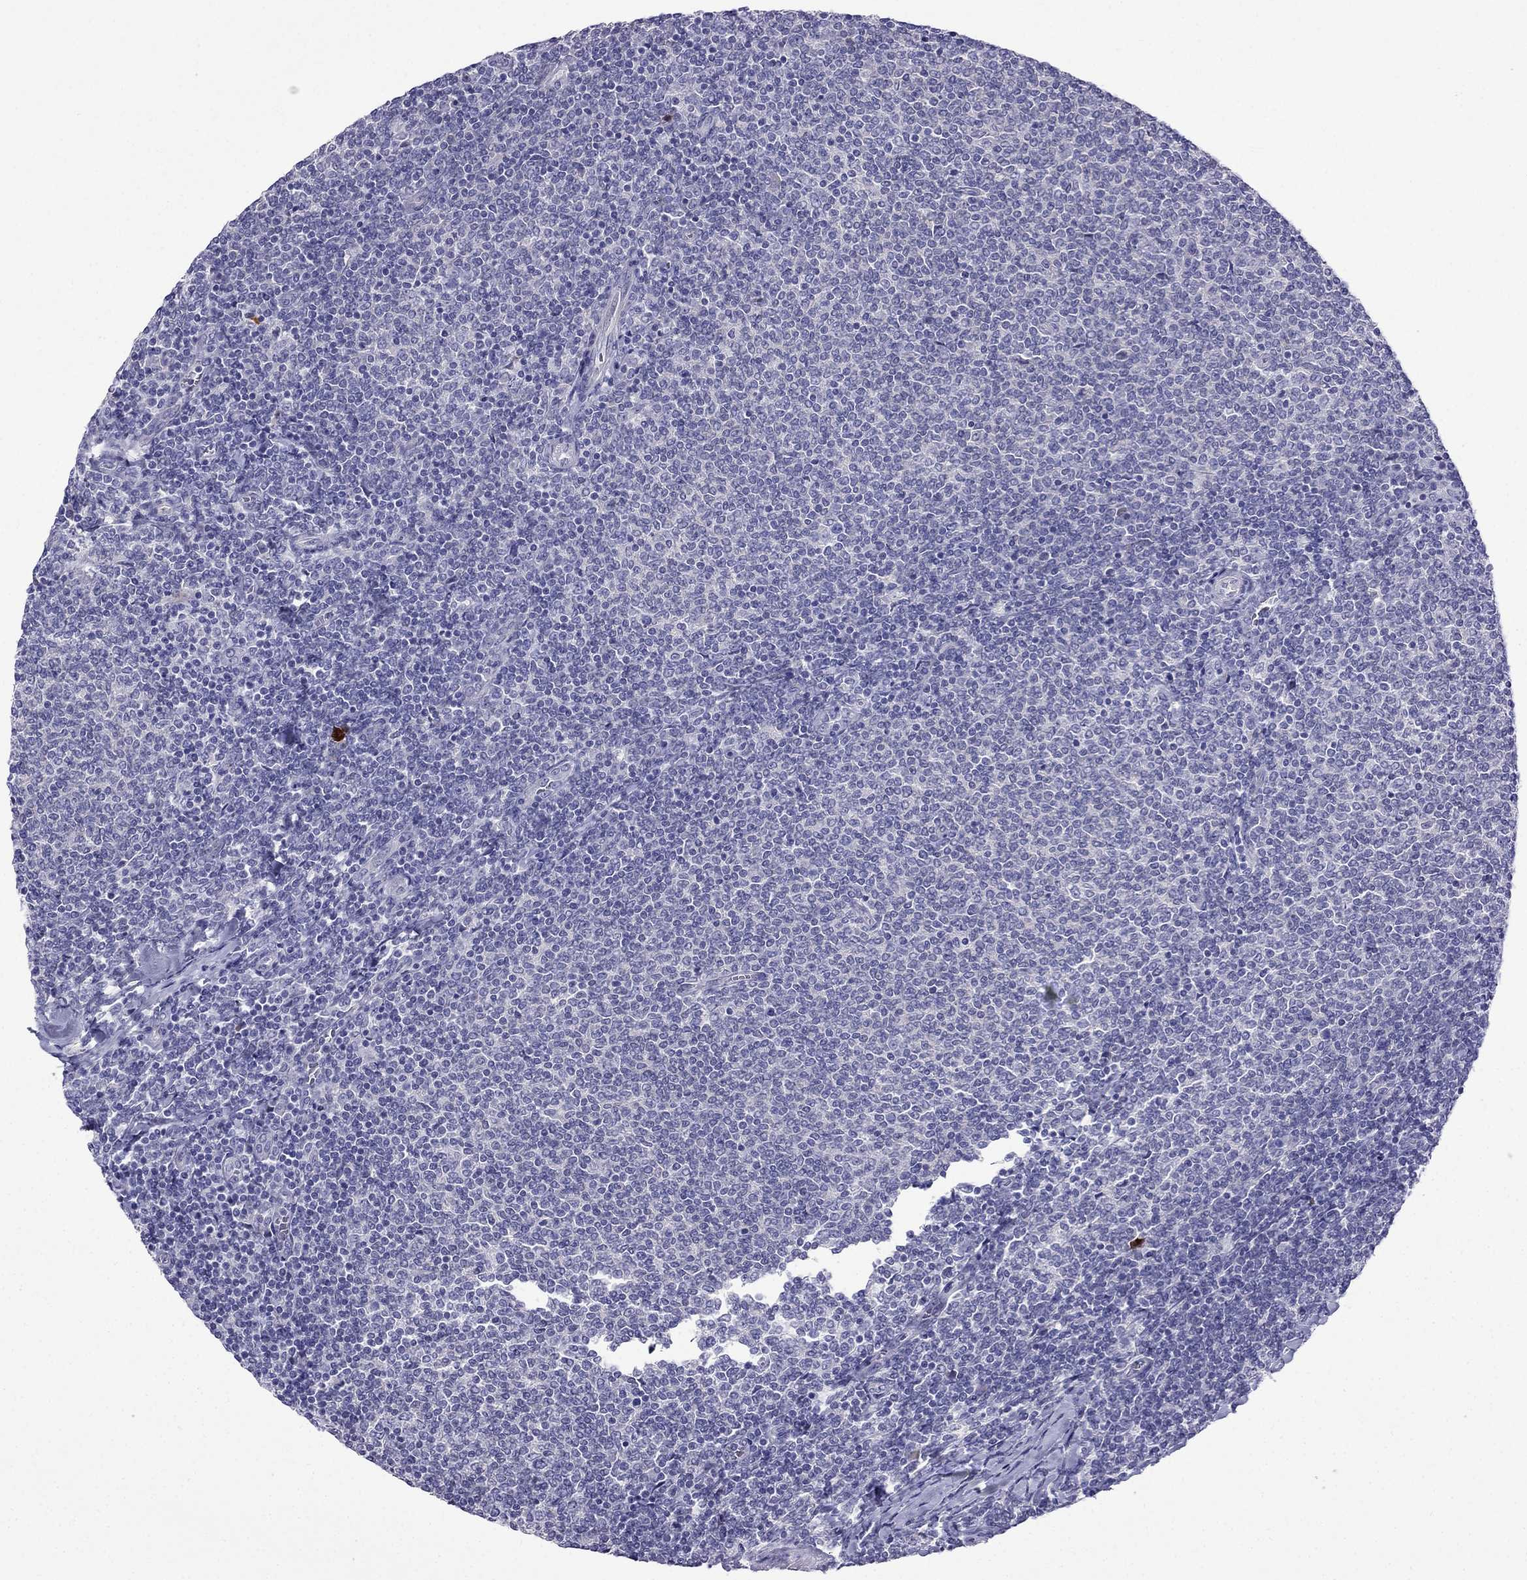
{"staining": {"intensity": "negative", "quantity": "none", "location": "none"}, "tissue": "lymphoma", "cell_type": "Tumor cells", "image_type": "cancer", "snomed": [{"axis": "morphology", "description": "Malignant lymphoma, non-Hodgkin's type, Low grade"}, {"axis": "topography", "description": "Lymph node"}], "caption": "IHC of low-grade malignant lymphoma, non-Hodgkin's type shows no positivity in tumor cells.", "gene": "PATE1", "patient": {"sex": "male", "age": 52}}